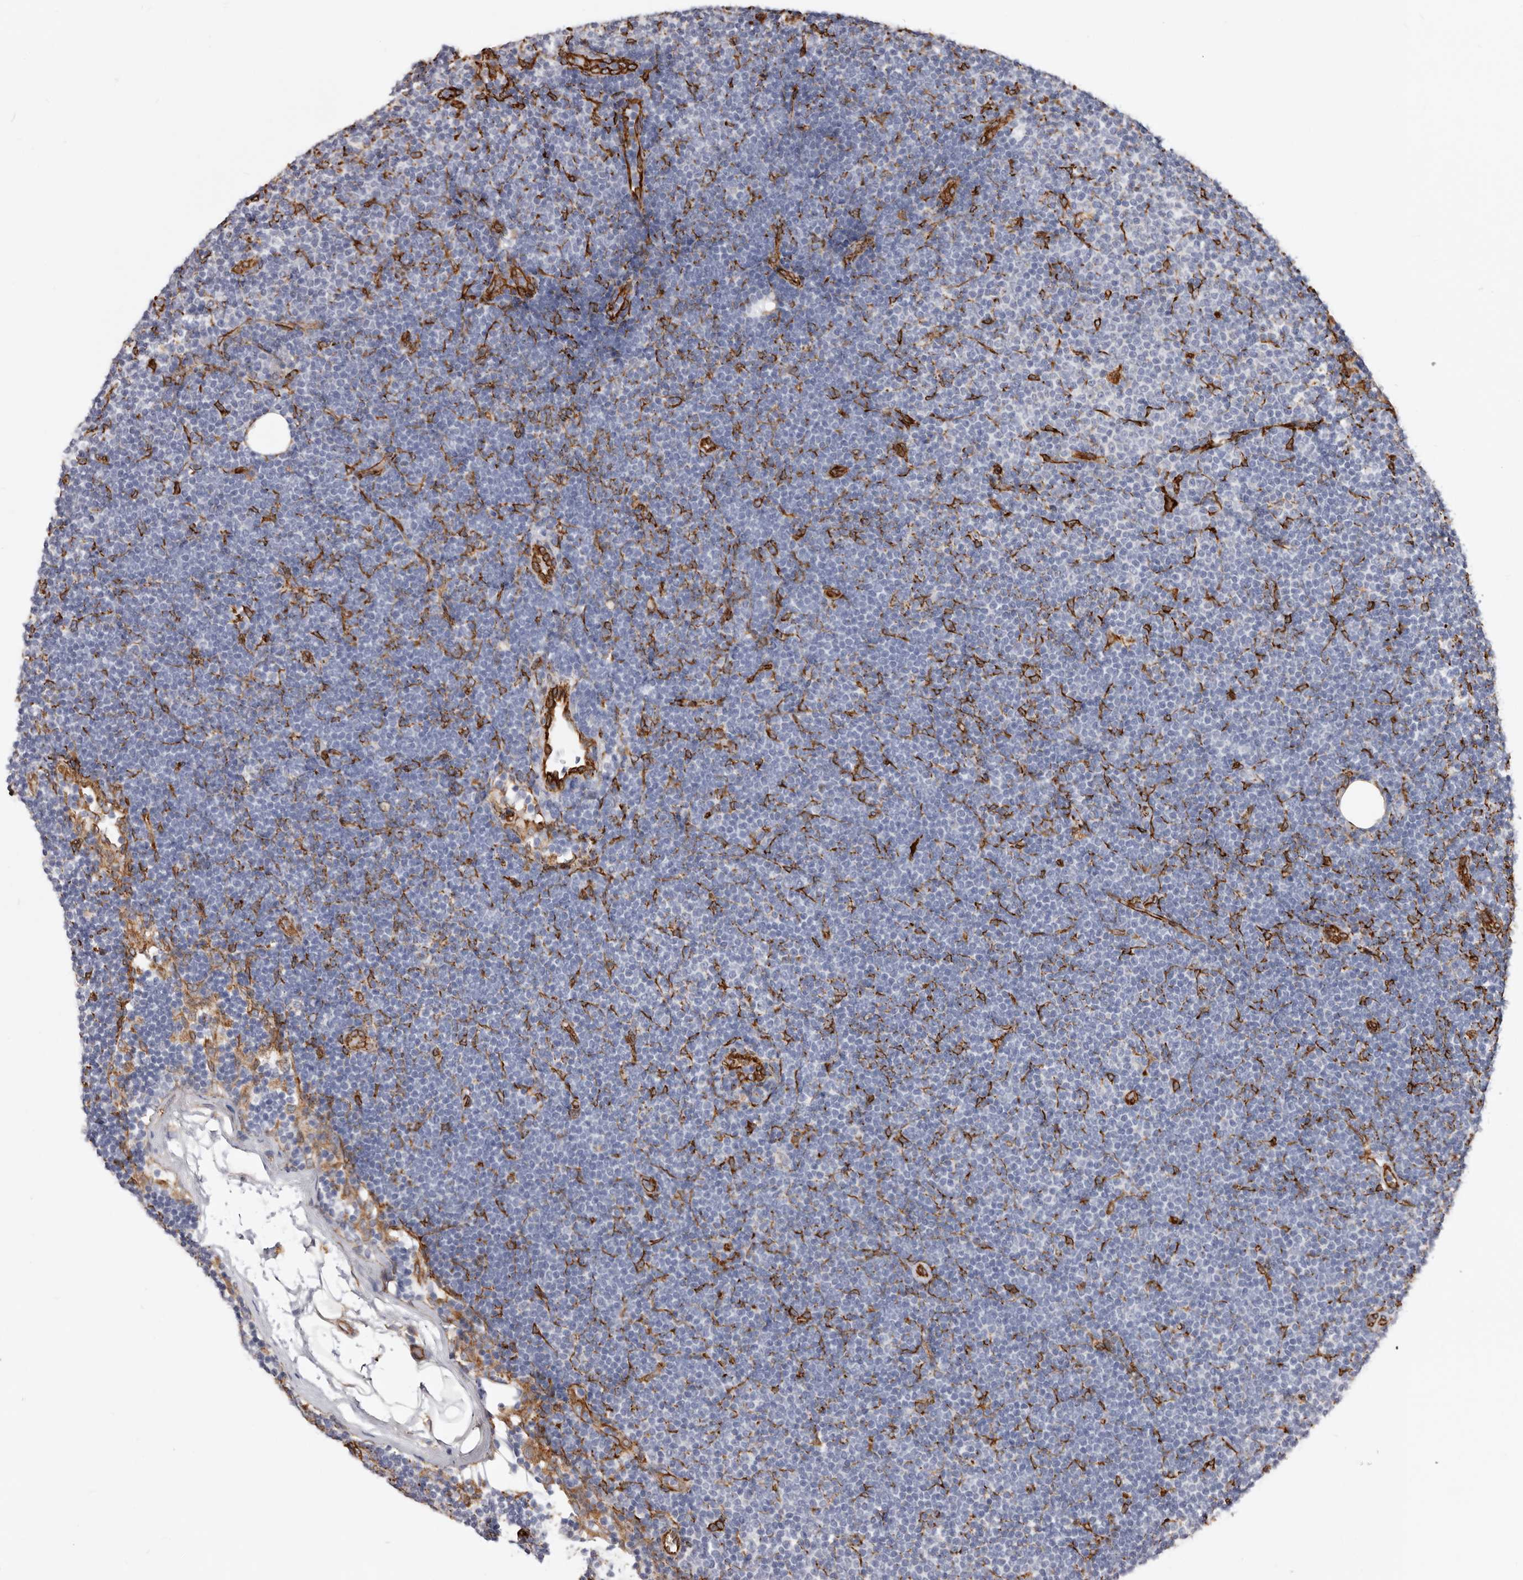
{"staining": {"intensity": "negative", "quantity": "none", "location": "none"}, "tissue": "lymphoma", "cell_type": "Tumor cells", "image_type": "cancer", "snomed": [{"axis": "morphology", "description": "Malignant lymphoma, non-Hodgkin's type, Low grade"}, {"axis": "topography", "description": "Lymph node"}], "caption": "There is no significant staining in tumor cells of low-grade malignant lymphoma, non-Hodgkin's type.", "gene": "SEMA3E", "patient": {"sex": "female", "age": 53}}